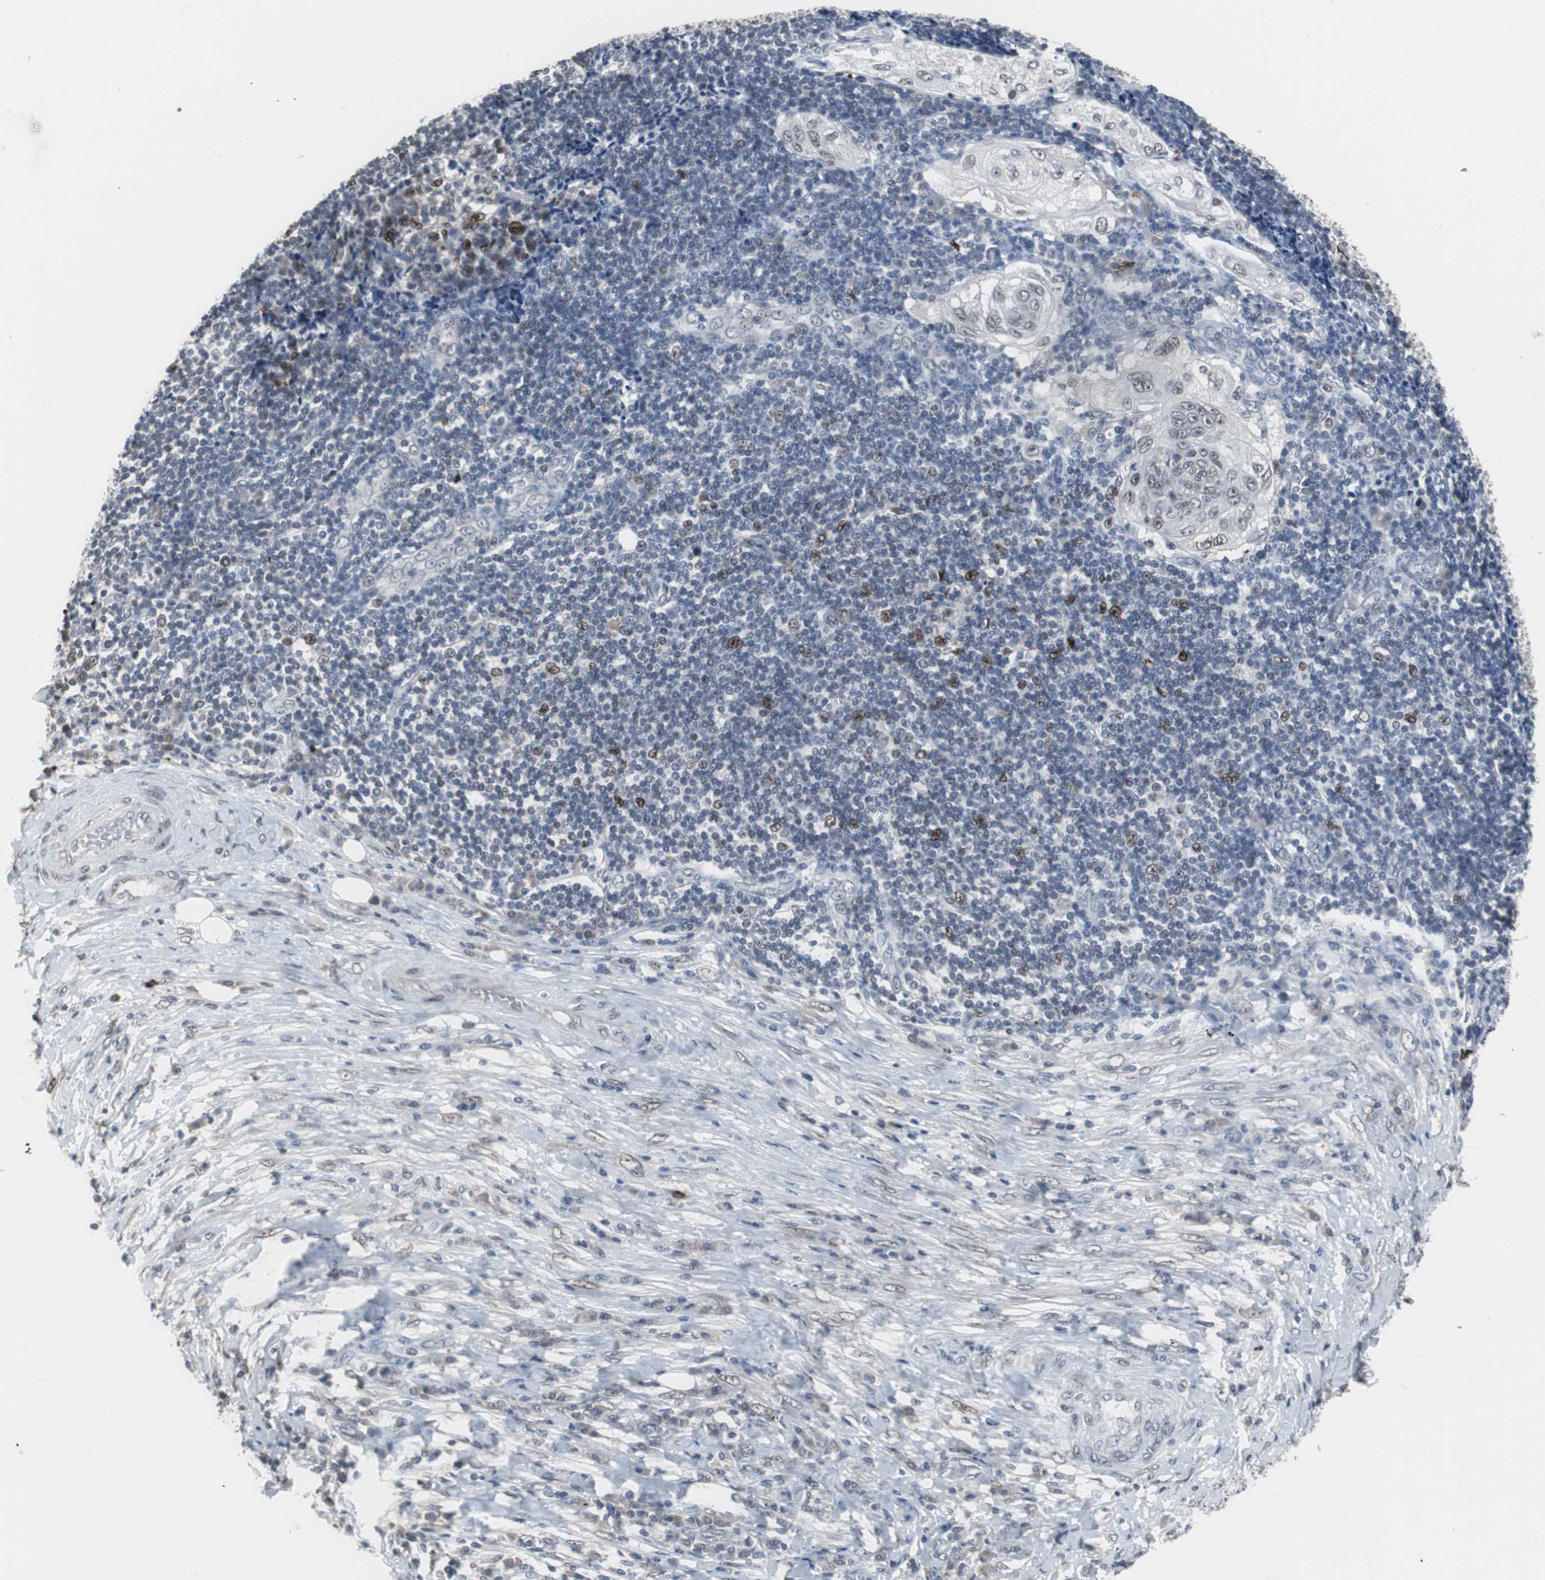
{"staining": {"intensity": "weak", "quantity": "25%-75%", "location": "nuclear"}, "tissue": "lung cancer", "cell_type": "Tumor cells", "image_type": "cancer", "snomed": [{"axis": "morphology", "description": "Inflammation, NOS"}, {"axis": "morphology", "description": "Squamous cell carcinoma, NOS"}, {"axis": "topography", "description": "Lymph node"}, {"axis": "topography", "description": "Soft tissue"}, {"axis": "topography", "description": "Lung"}], "caption": "Immunohistochemistry (IHC) (DAB (3,3'-diaminobenzidine)) staining of lung cancer (squamous cell carcinoma) shows weak nuclear protein staining in approximately 25%-75% of tumor cells.", "gene": "FOXP4", "patient": {"sex": "male", "age": 66}}